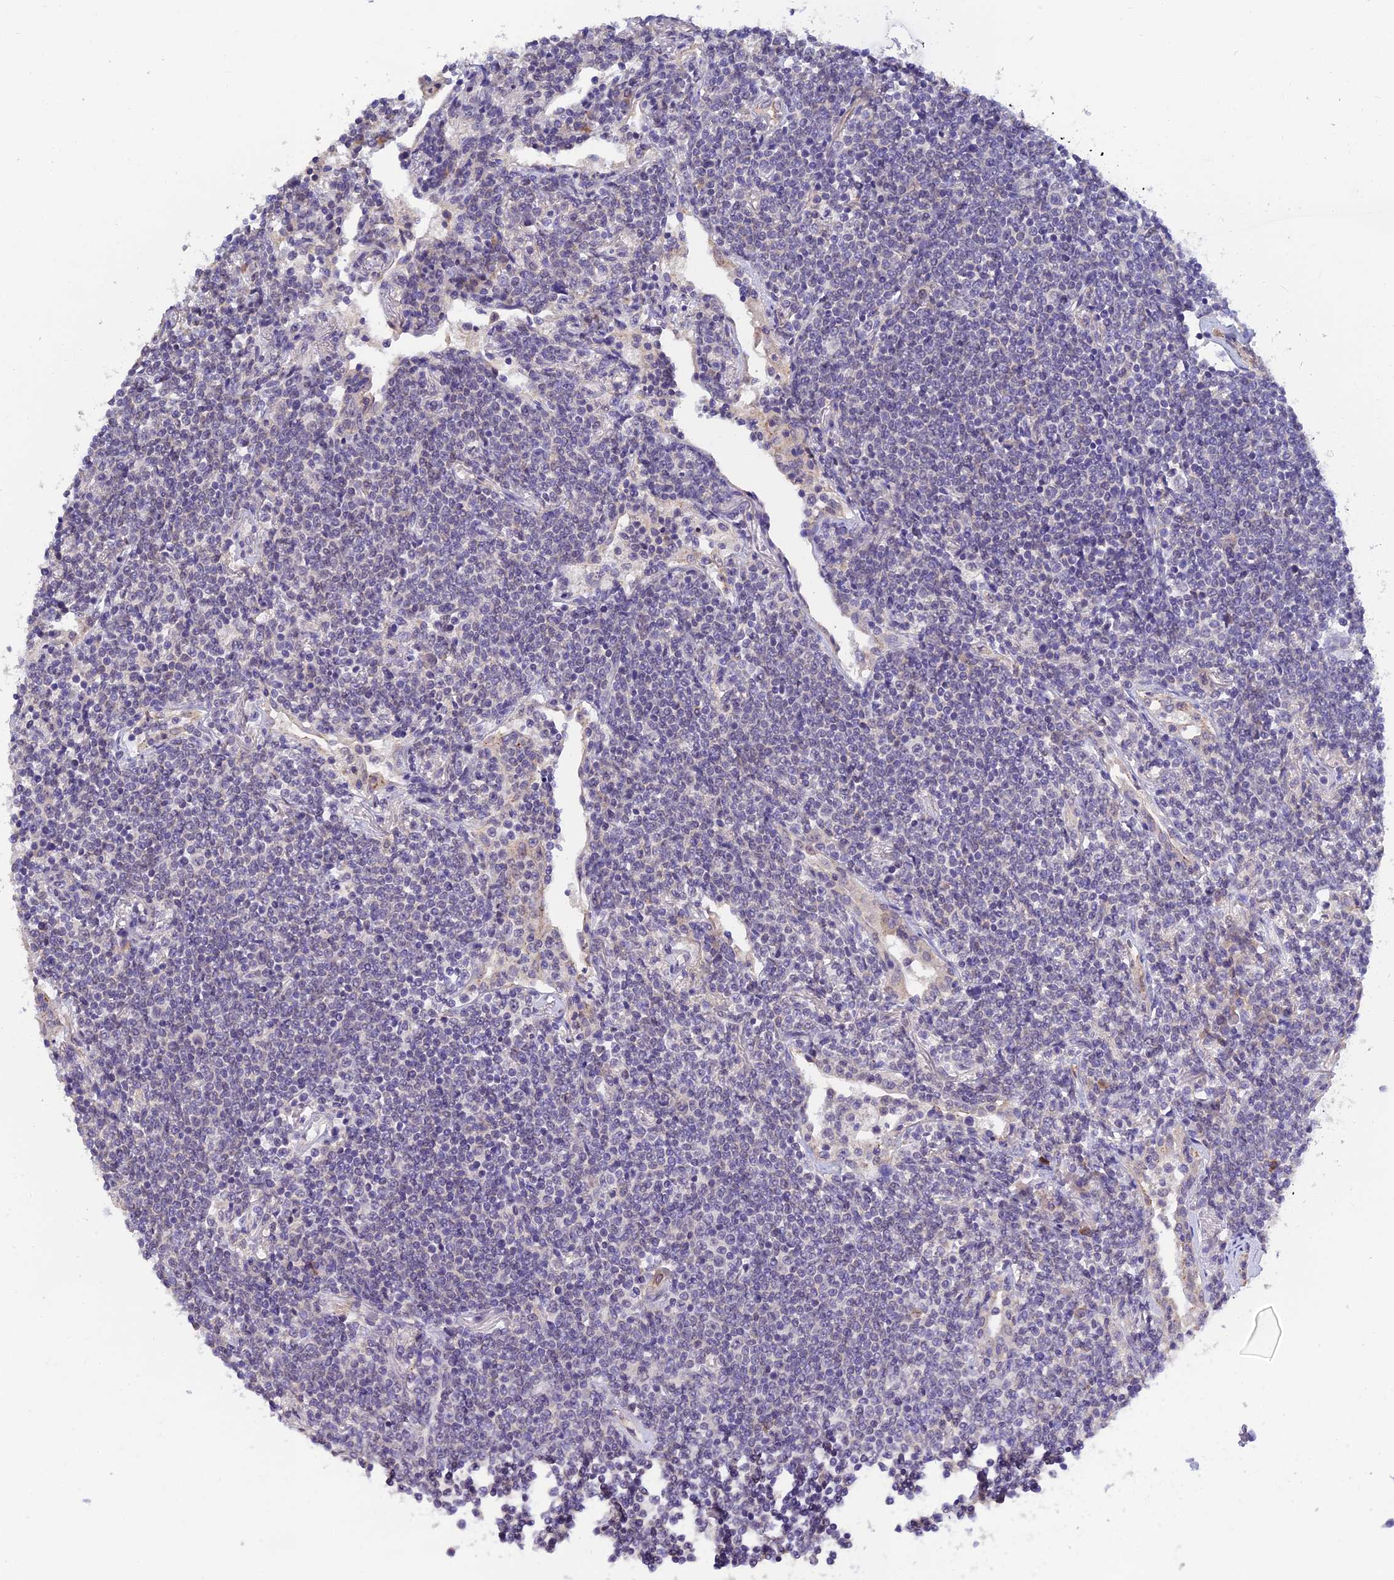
{"staining": {"intensity": "negative", "quantity": "none", "location": "none"}, "tissue": "lymphoma", "cell_type": "Tumor cells", "image_type": "cancer", "snomed": [{"axis": "morphology", "description": "Malignant lymphoma, non-Hodgkin's type, Low grade"}, {"axis": "topography", "description": "Lung"}], "caption": "Immunohistochemistry (IHC) micrograph of human lymphoma stained for a protein (brown), which shows no positivity in tumor cells.", "gene": "HOXB1", "patient": {"sex": "female", "age": 71}}